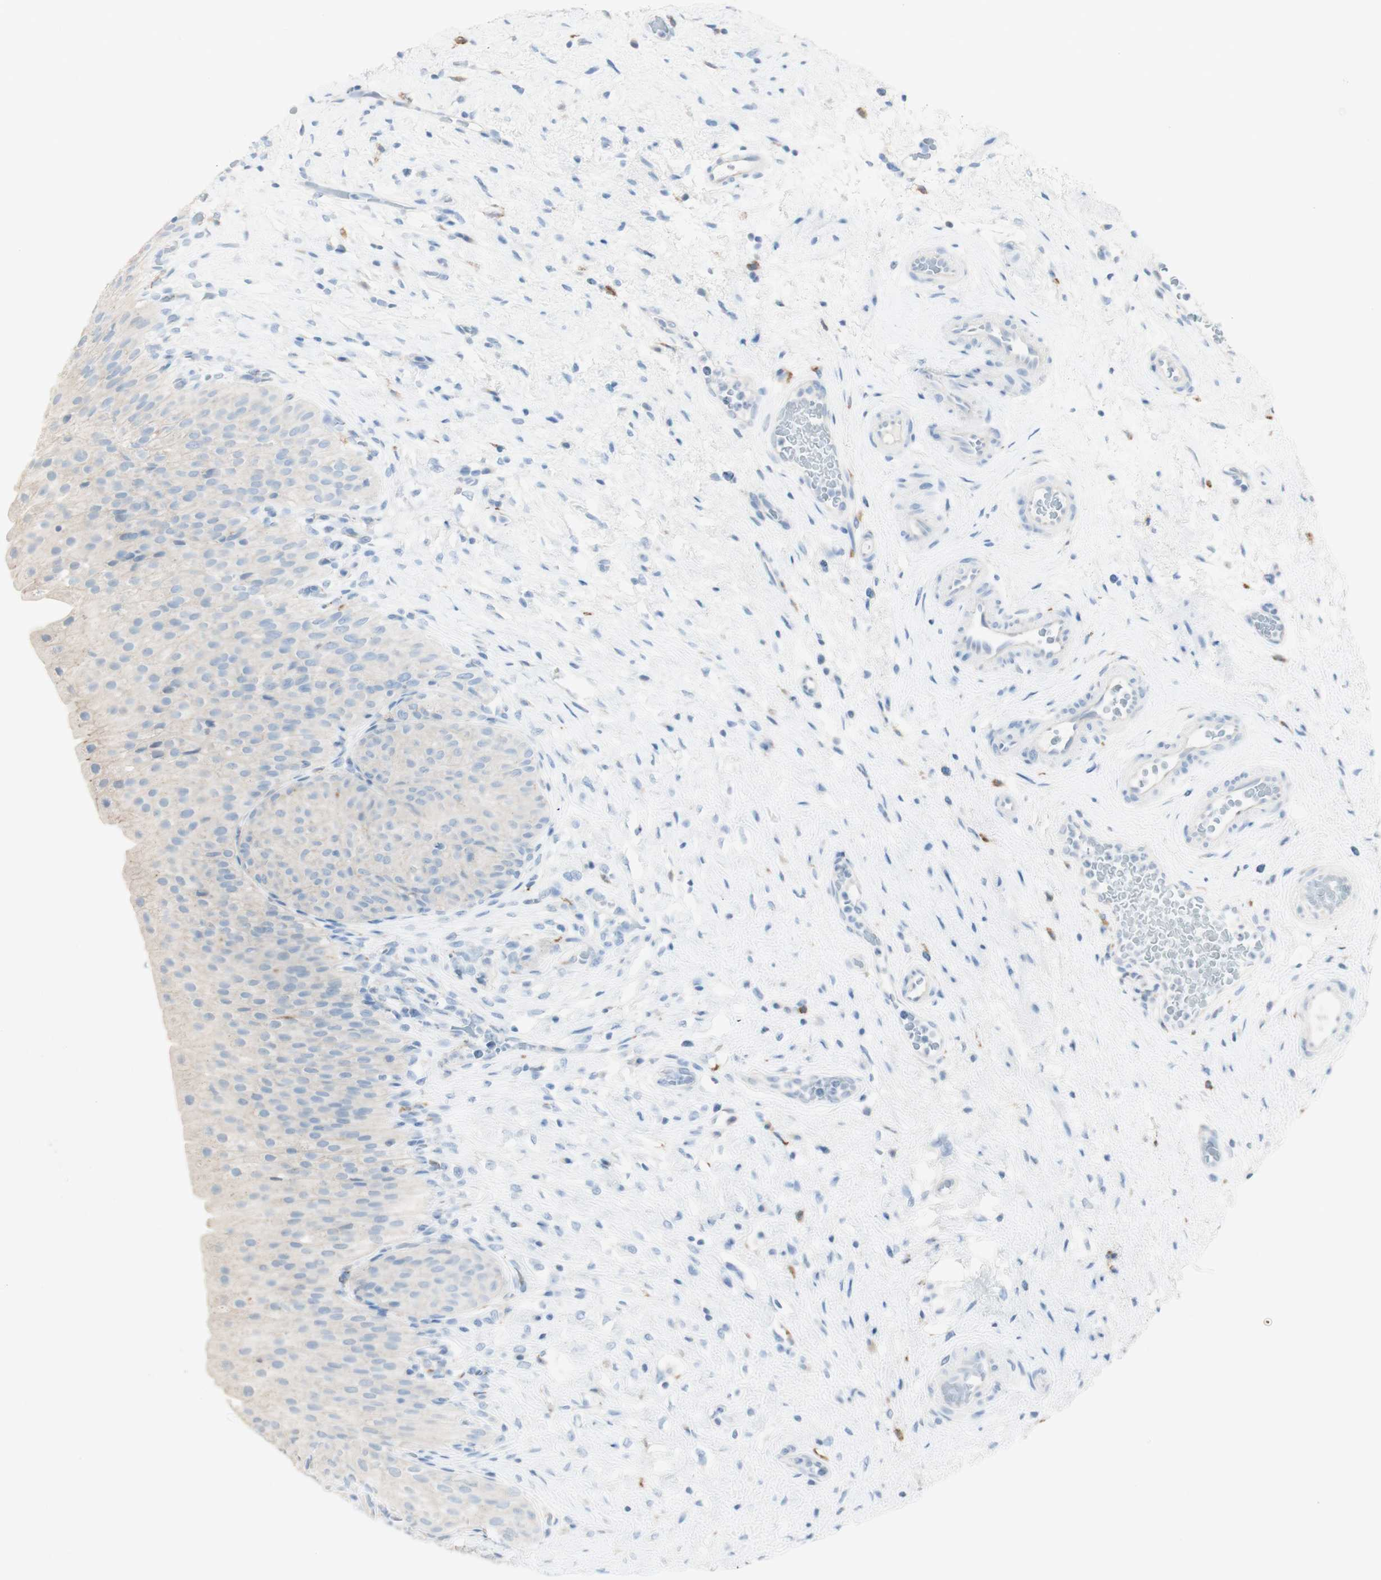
{"staining": {"intensity": "negative", "quantity": "none", "location": "none"}, "tissue": "urinary bladder", "cell_type": "Urothelial cells", "image_type": "normal", "snomed": [{"axis": "morphology", "description": "Normal tissue, NOS"}, {"axis": "morphology", "description": "Urothelial carcinoma, High grade"}, {"axis": "topography", "description": "Urinary bladder"}], "caption": "DAB (3,3'-diaminobenzidine) immunohistochemical staining of normal human urinary bladder demonstrates no significant positivity in urothelial cells.", "gene": "ART3", "patient": {"sex": "male", "age": 46}}